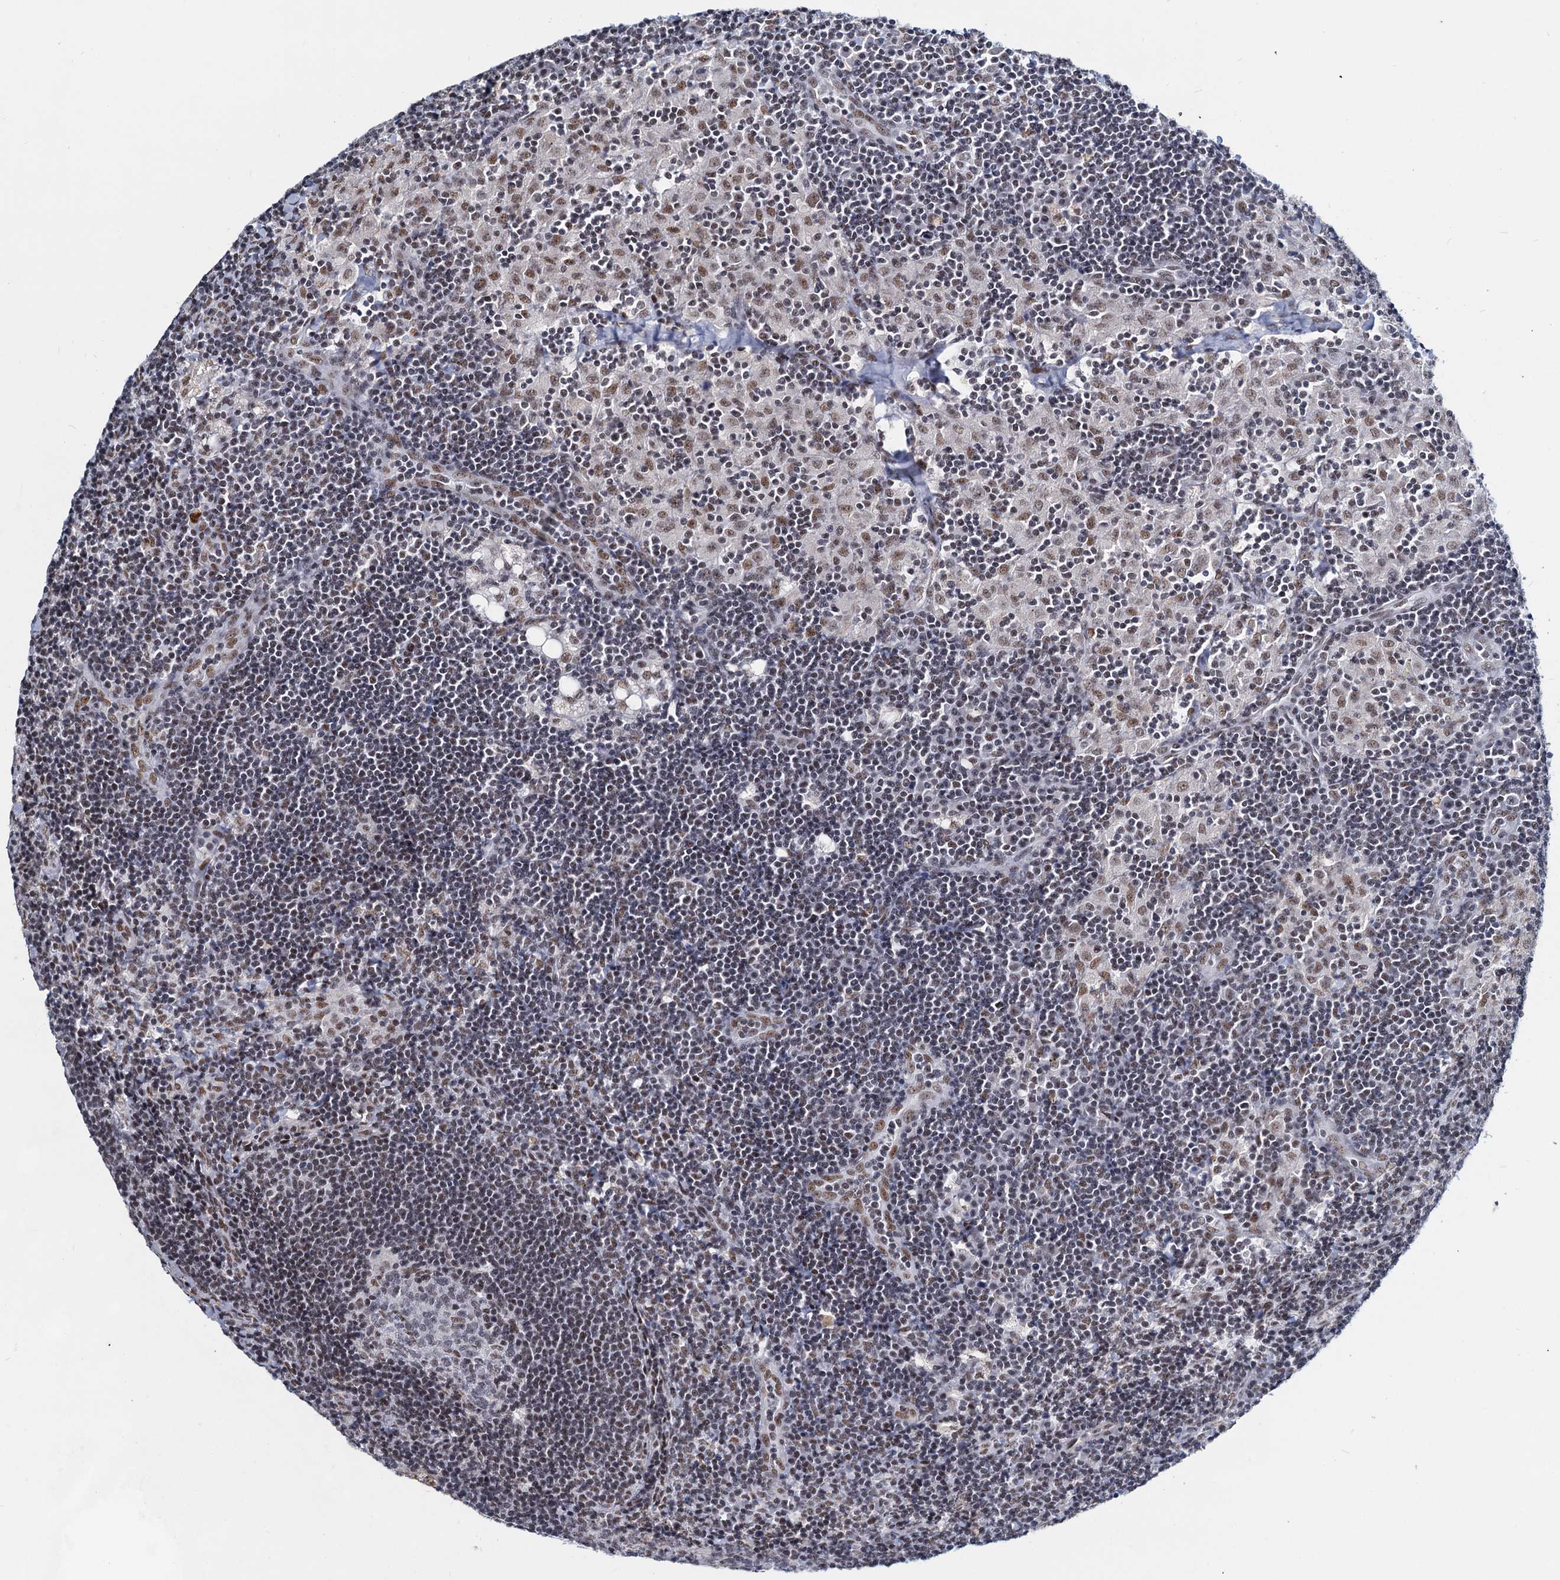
{"staining": {"intensity": "weak", "quantity": "<25%", "location": "nuclear"}, "tissue": "lymph node", "cell_type": "Germinal center cells", "image_type": "normal", "snomed": [{"axis": "morphology", "description": "Normal tissue, NOS"}, {"axis": "topography", "description": "Lymph node"}], "caption": "Immunohistochemistry photomicrograph of unremarkable human lymph node stained for a protein (brown), which exhibits no staining in germinal center cells. (IHC, brightfield microscopy, high magnification).", "gene": "METTL14", "patient": {"sex": "male", "age": 24}}